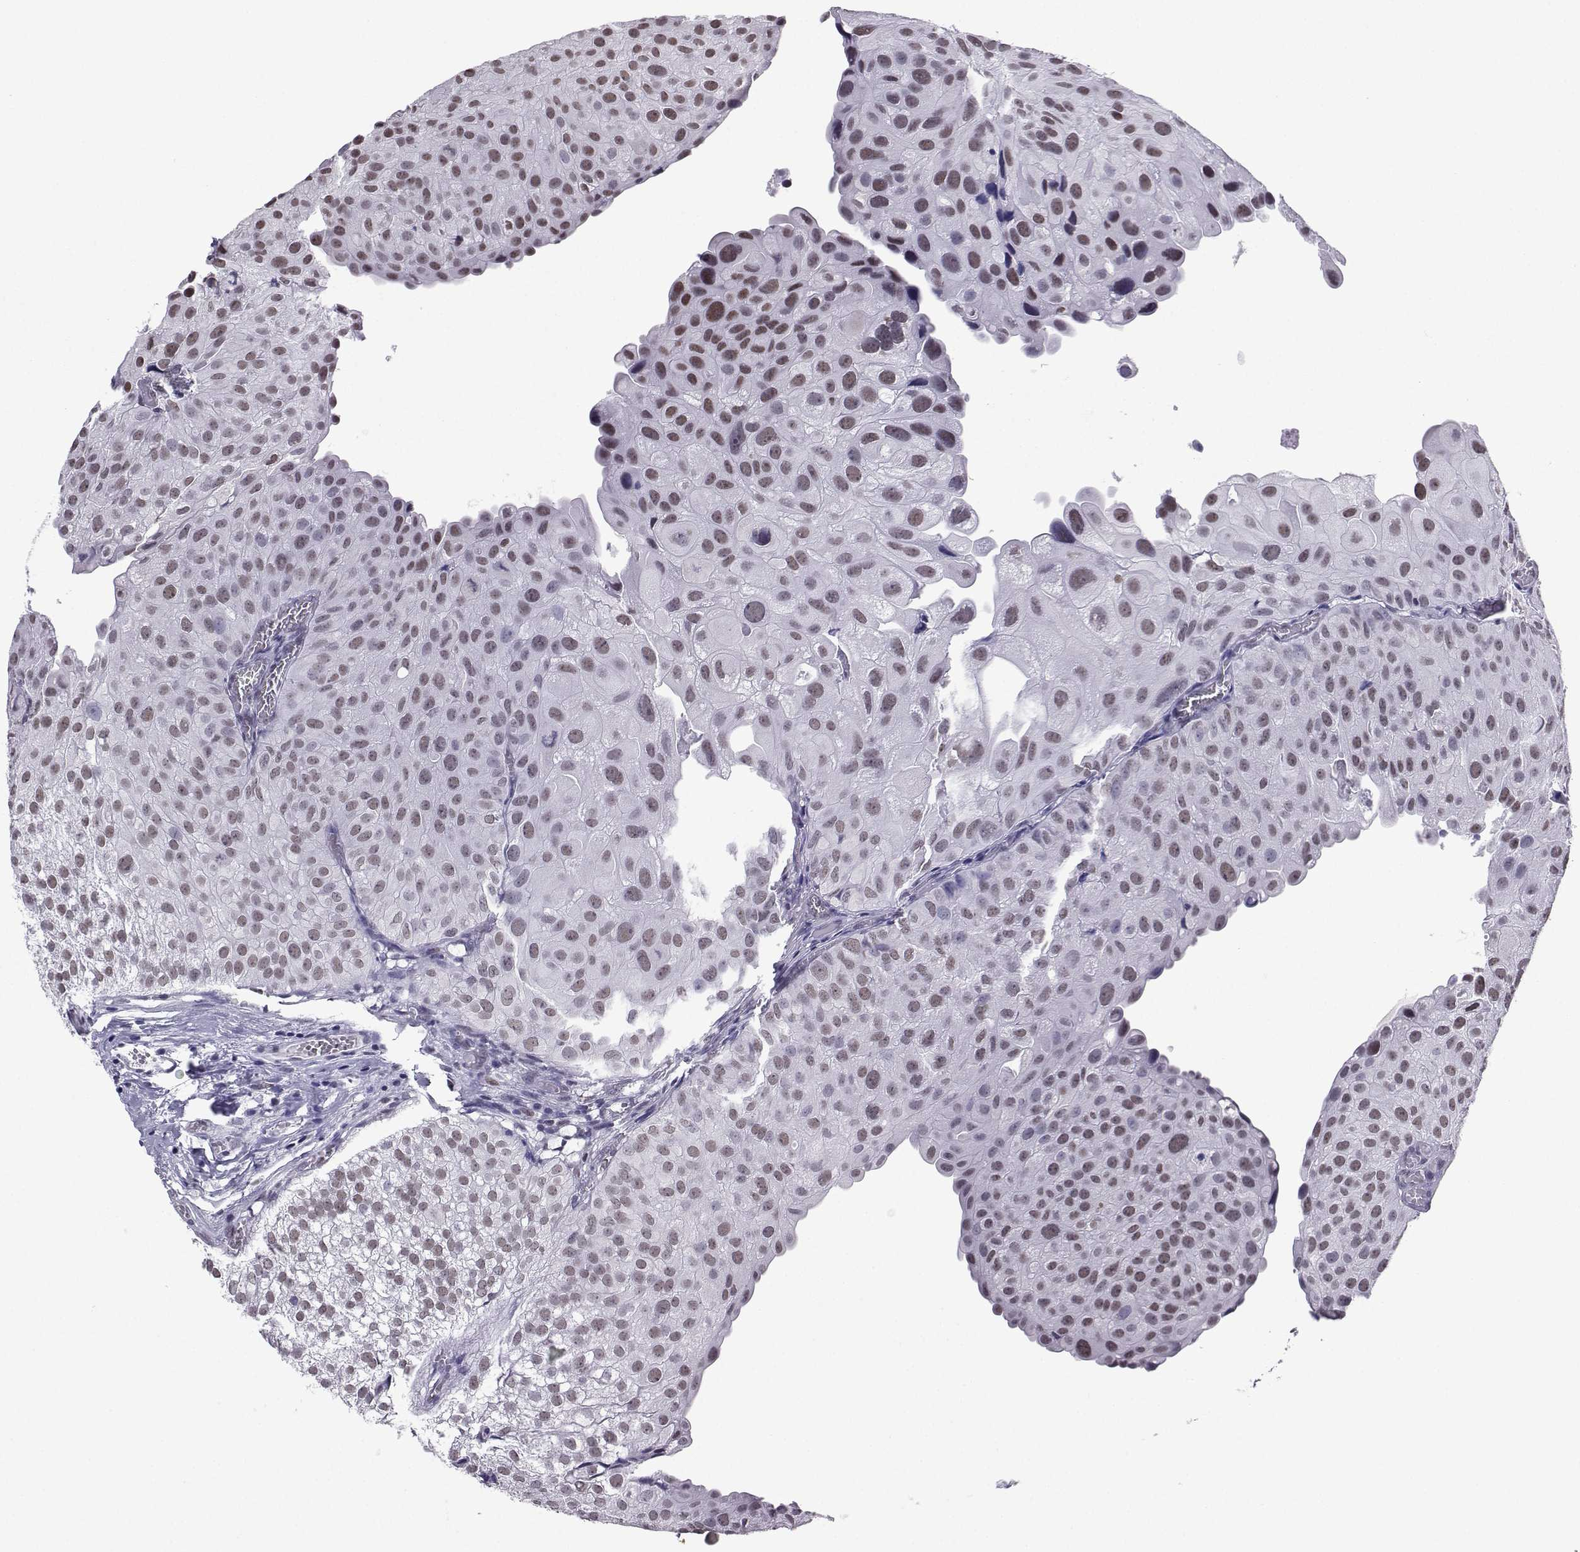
{"staining": {"intensity": "weak", "quantity": "25%-75%", "location": "nuclear"}, "tissue": "urothelial cancer", "cell_type": "Tumor cells", "image_type": "cancer", "snomed": [{"axis": "morphology", "description": "Urothelial carcinoma, Low grade"}, {"axis": "topography", "description": "Urinary bladder"}], "caption": "The micrograph shows a brown stain indicating the presence of a protein in the nuclear of tumor cells in urothelial cancer.", "gene": "LORICRIN", "patient": {"sex": "female", "age": 78}}